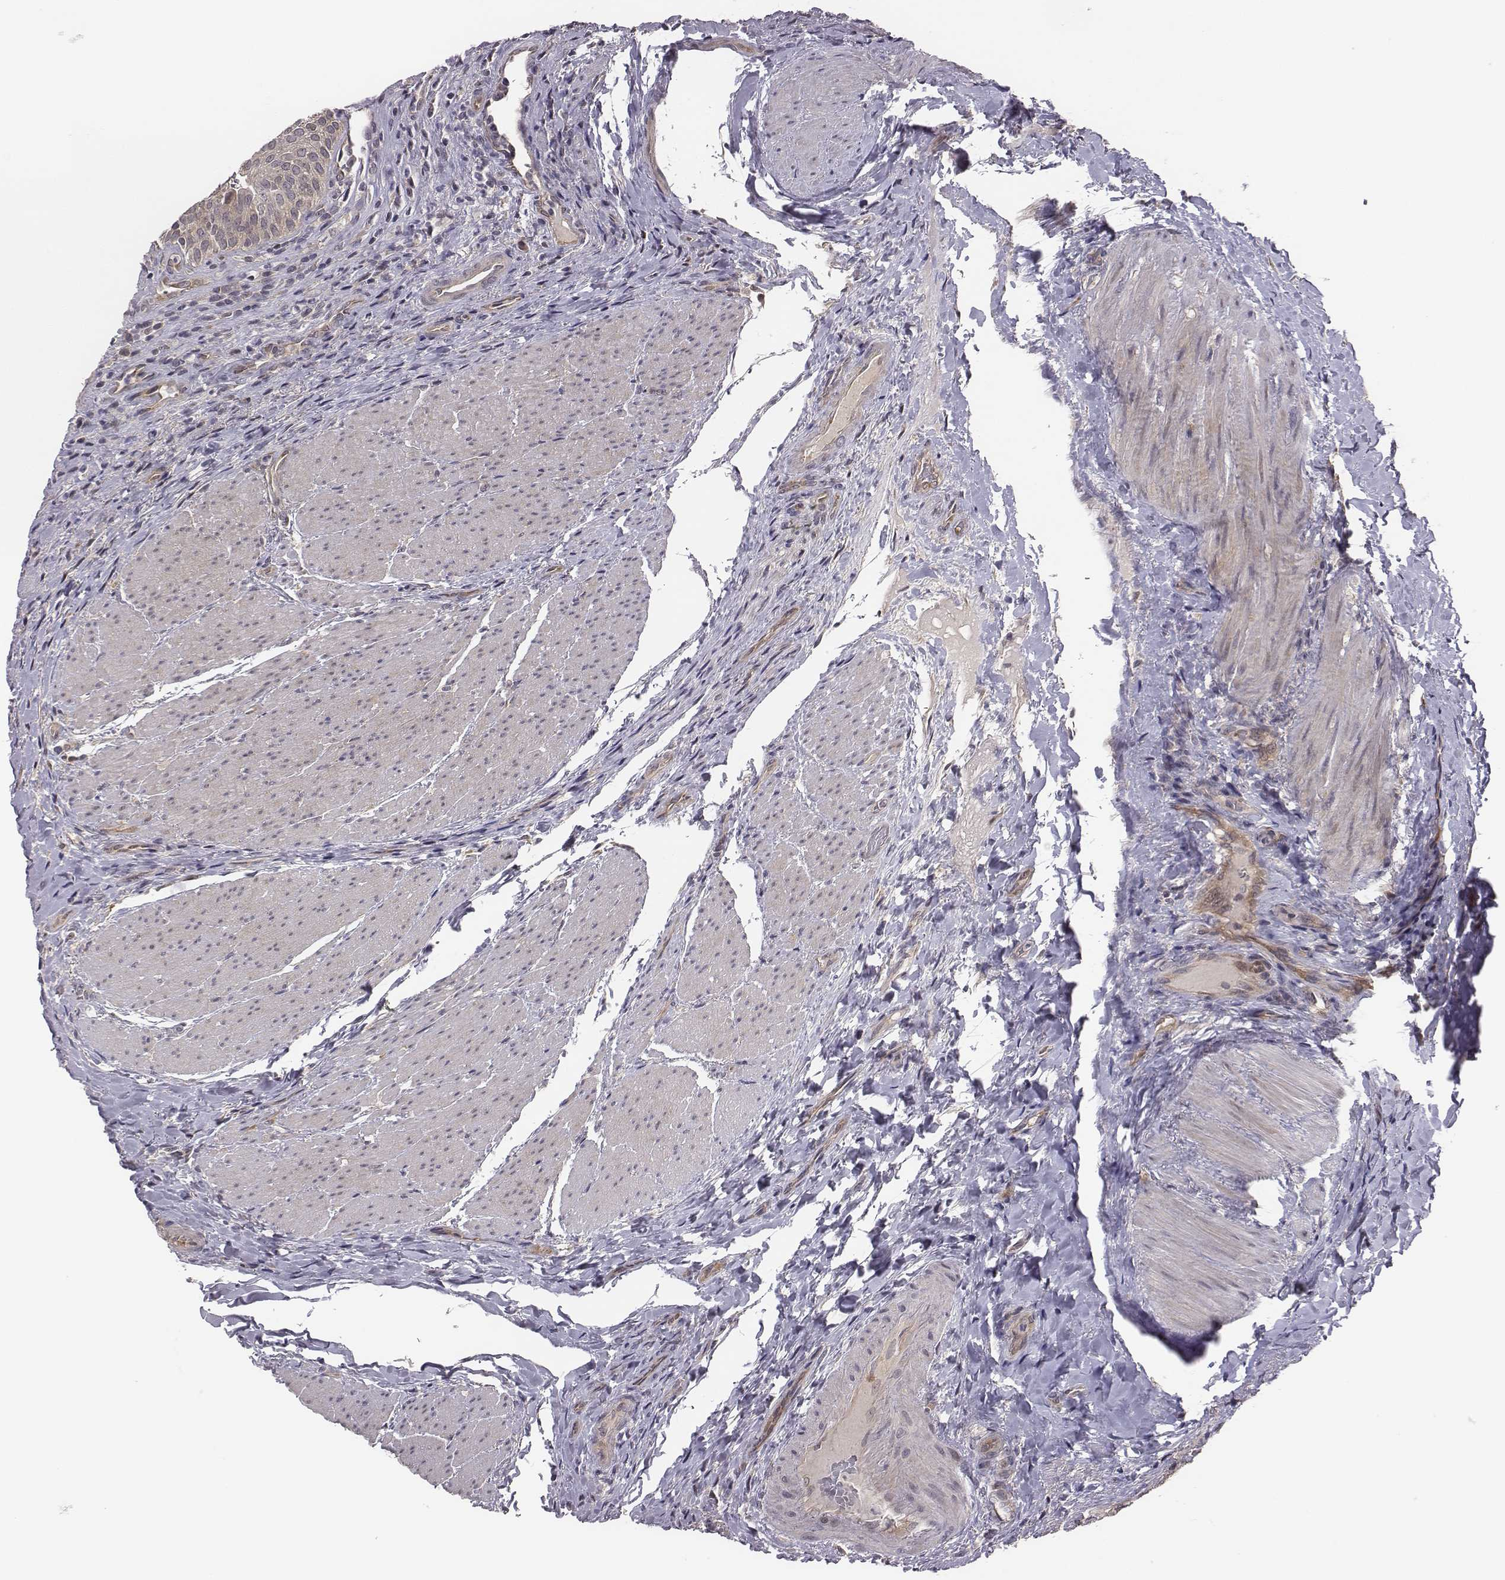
{"staining": {"intensity": "moderate", "quantity": ">75%", "location": "cytoplasmic/membranous"}, "tissue": "urinary bladder", "cell_type": "Urothelial cells", "image_type": "normal", "snomed": [{"axis": "morphology", "description": "Normal tissue, NOS"}, {"axis": "topography", "description": "Urinary bladder"}, {"axis": "topography", "description": "Peripheral nerve tissue"}], "caption": "Unremarkable urinary bladder reveals moderate cytoplasmic/membranous expression in approximately >75% of urothelial cells, visualized by immunohistochemistry. (DAB IHC with brightfield microscopy, high magnification).", "gene": "SMURF2", "patient": {"sex": "male", "age": 66}}